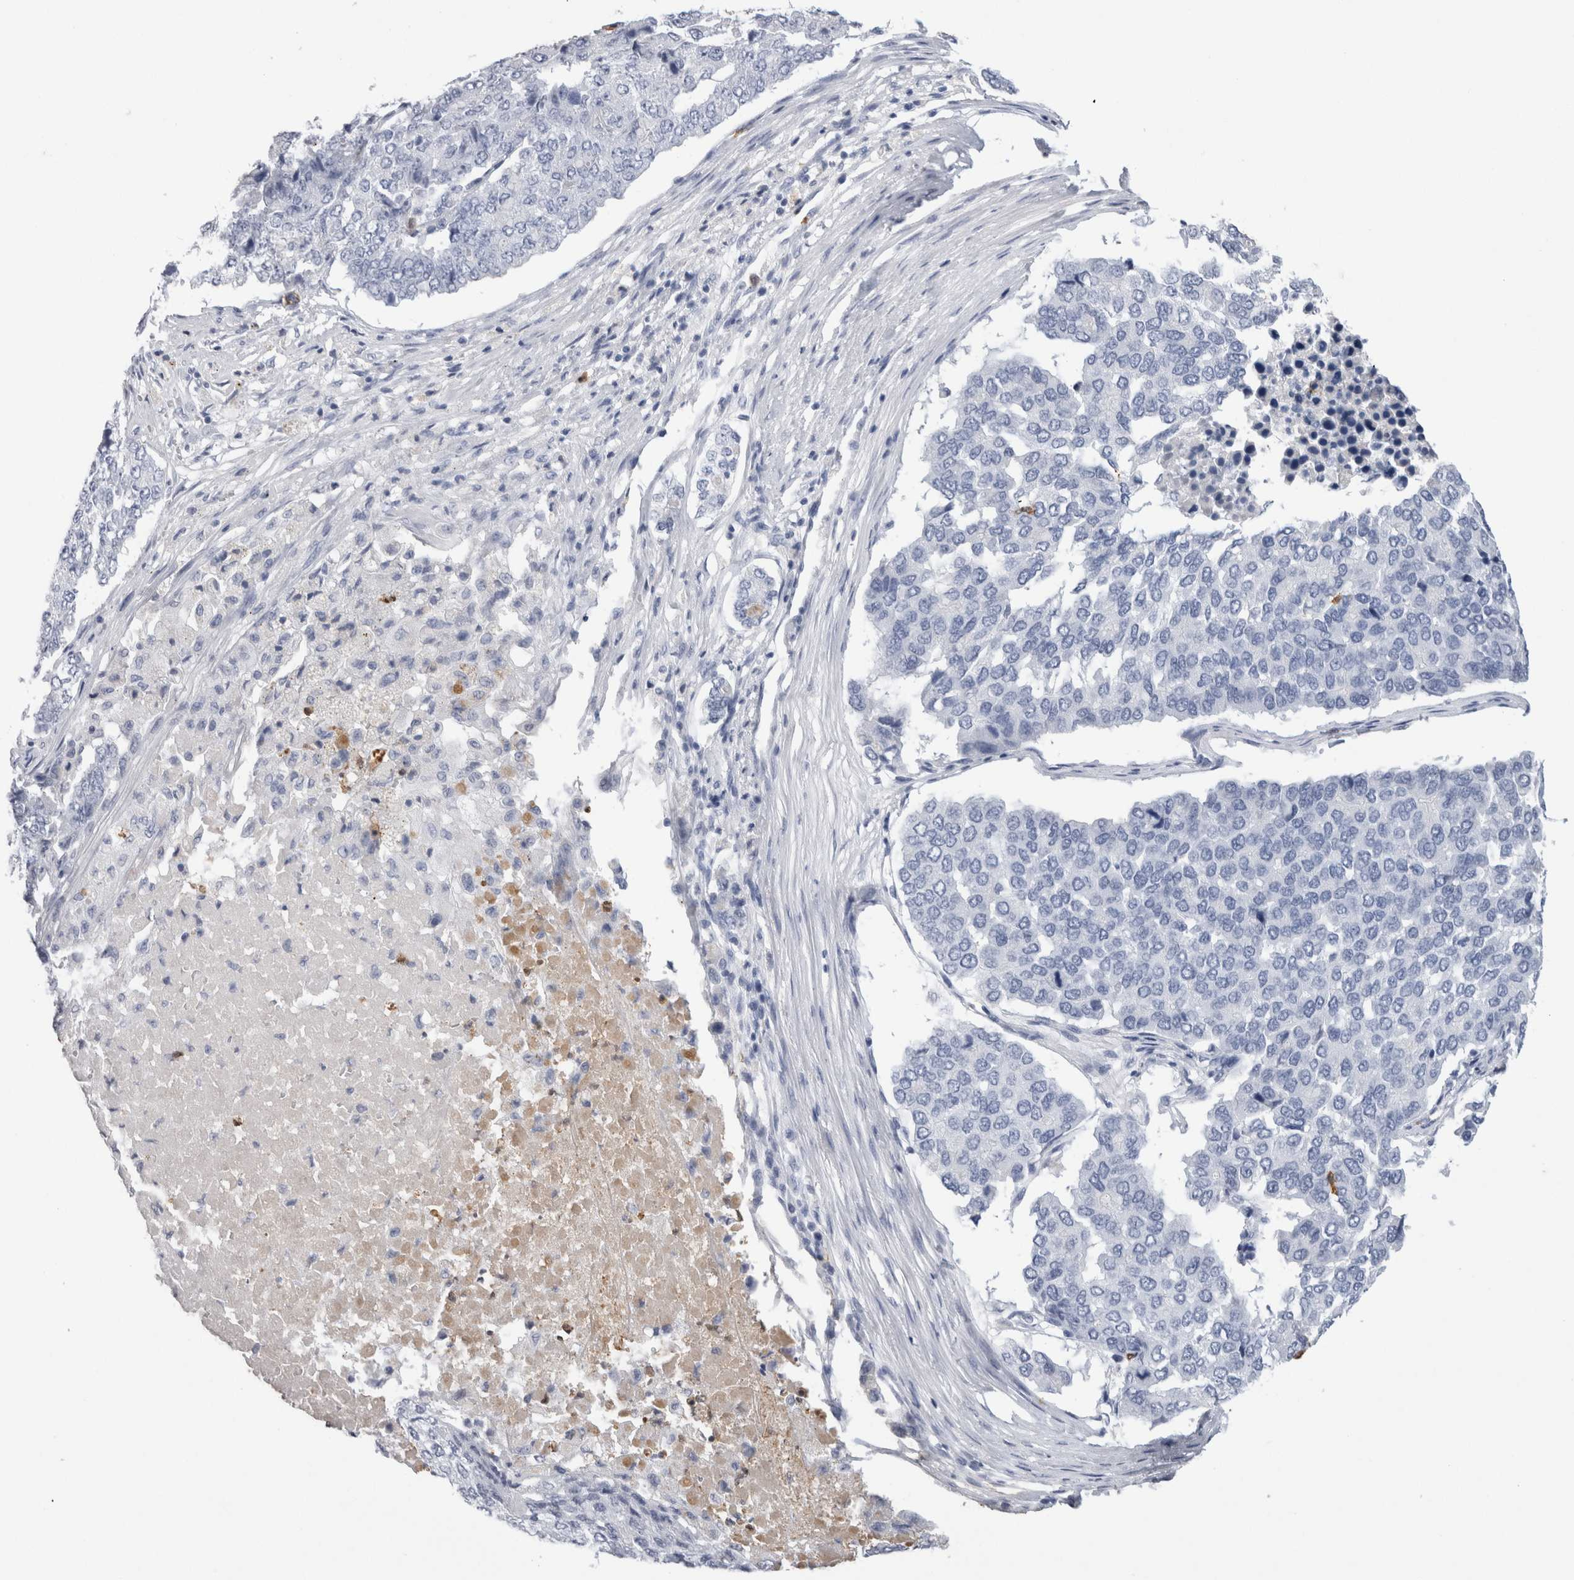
{"staining": {"intensity": "negative", "quantity": "none", "location": "none"}, "tissue": "pancreatic cancer", "cell_type": "Tumor cells", "image_type": "cancer", "snomed": [{"axis": "morphology", "description": "Adenocarcinoma, NOS"}, {"axis": "topography", "description": "Pancreas"}], "caption": "The micrograph reveals no significant expression in tumor cells of pancreatic adenocarcinoma. The staining was performed using DAB to visualize the protein expression in brown, while the nuclei were stained in blue with hematoxylin (Magnification: 20x).", "gene": "S100A12", "patient": {"sex": "male", "age": 50}}